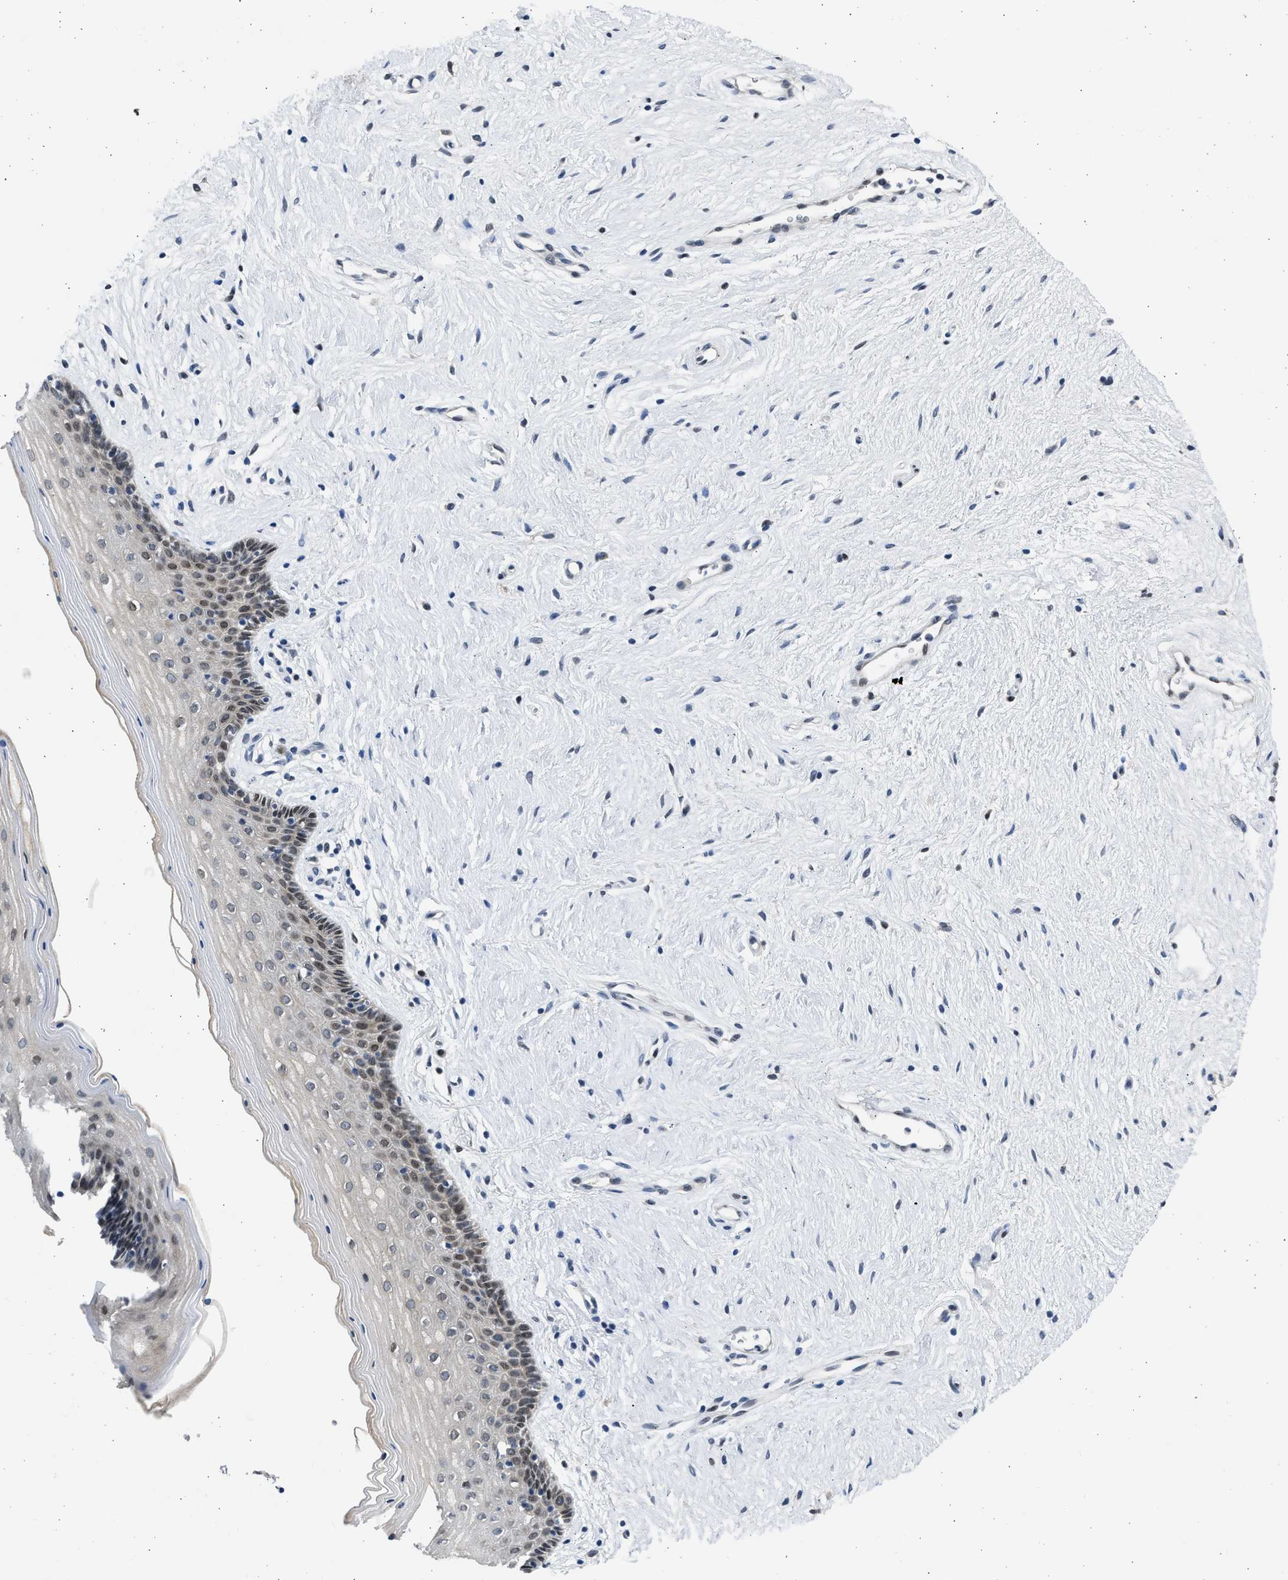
{"staining": {"intensity": "moderate", "quantity": "25%-75%", "location": "nuclear"}, "tissue": "vagina", "cell_type": "Squamous epithelial cells", "image_type": "normal", "snomed": [{"axis": "morphology", "description": "Normal tissue, NOS"}, {"axis": "topography", "description": "Vagina"}], "caption": "Immunohistochemical staining of normal human vagina shows moderate nuclear protein staining in about 25%-75% of squamous epithelial cells. (DAB IHC with brightfield microscopy, high magnification).", "gene": "HMGN3", "patient": {"sex": "female", "age": 44}}